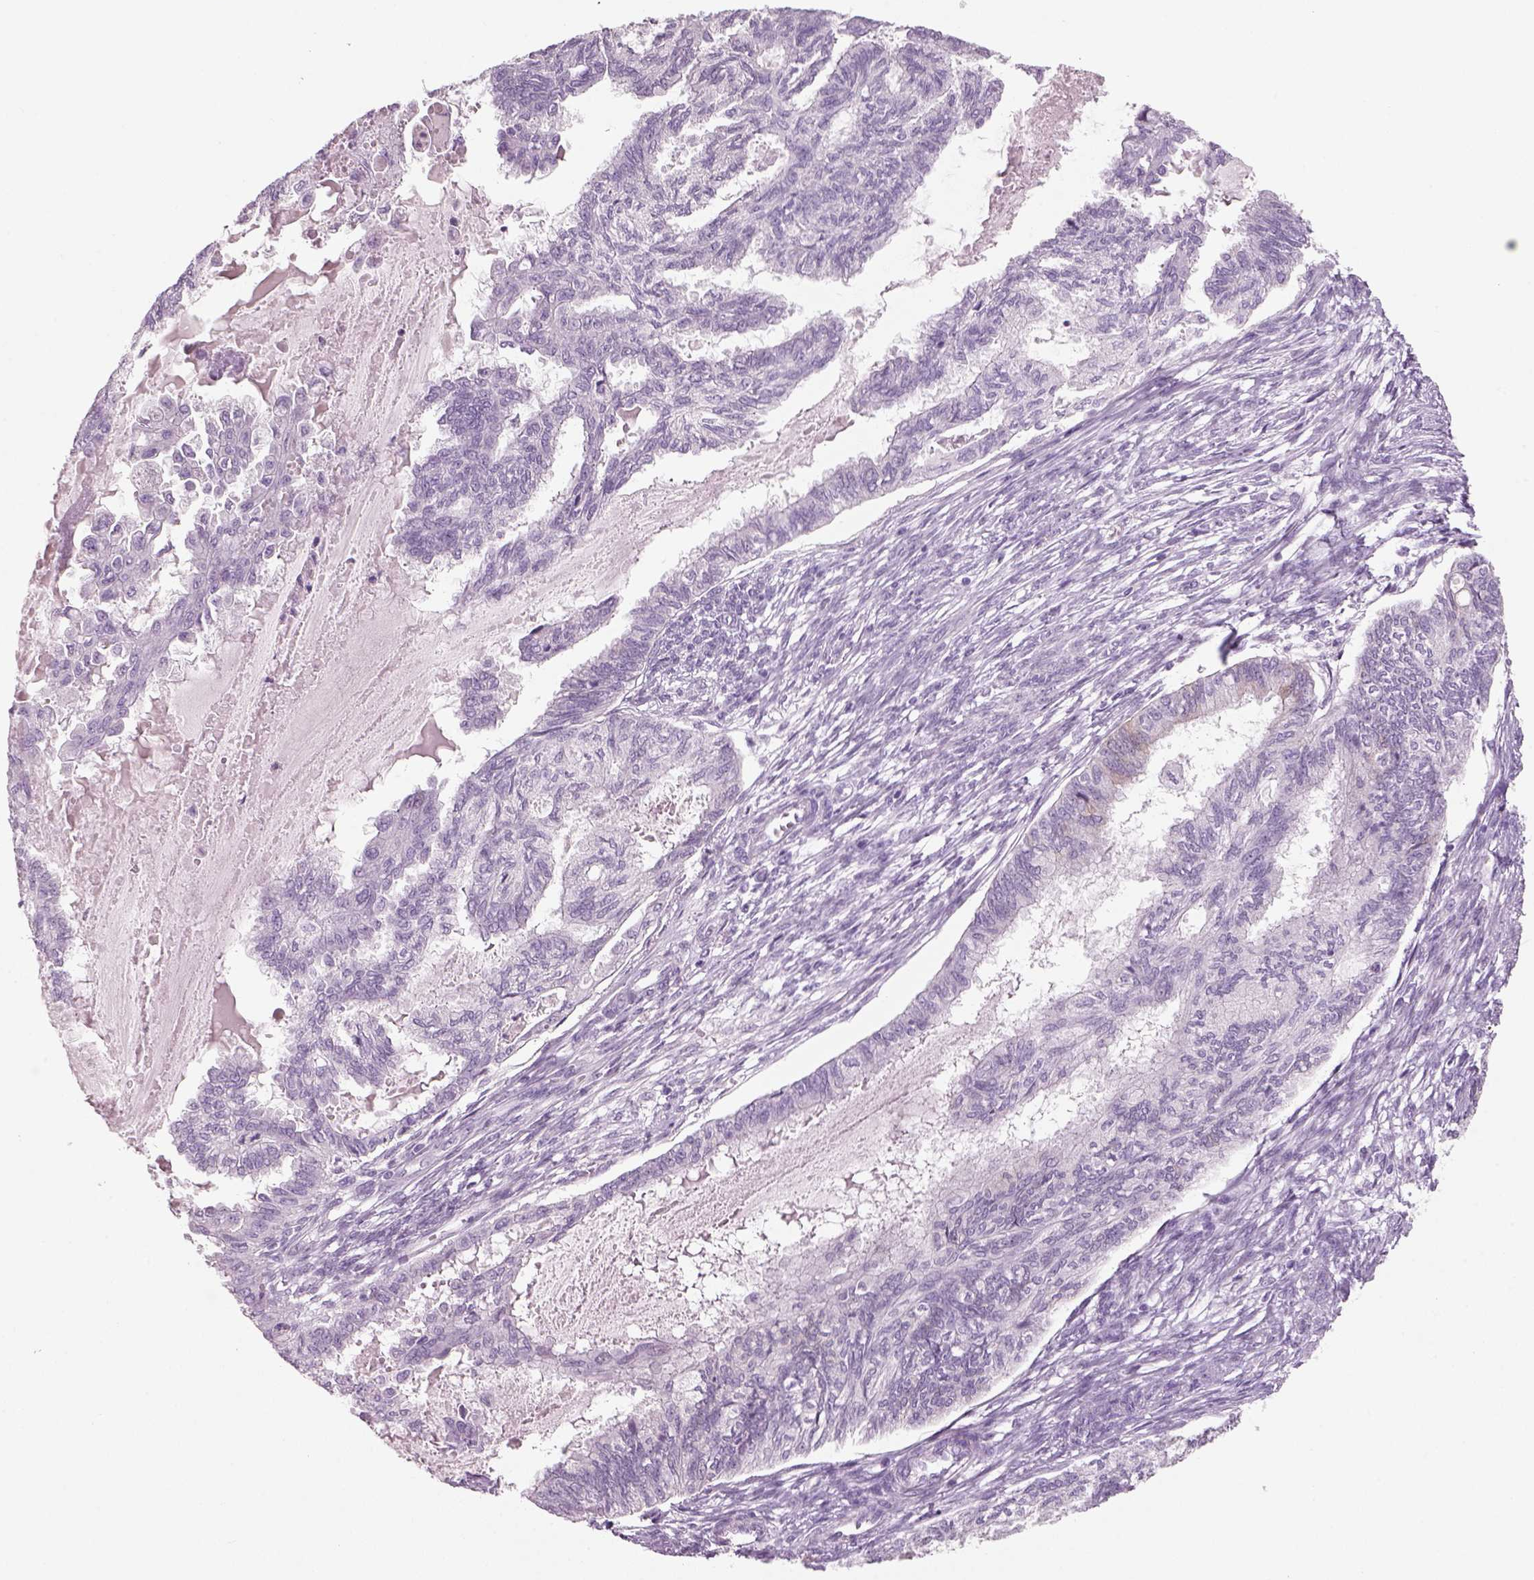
{"staining": {"intensity": "negative", "quantity": "none", "location": "none"}, "tissue": "endometrial cancer", "cell_type": "Tumor cells", "image_type": "cancer", "snomed": [{"axis": "morphology", "description": "Adenocarcinoma, NOS"}, {"axis": "topography", "description": "Endometrium"}], "caption": "Tumor cells are negative for brown protein staining in adenocarcinoma (endometrial).", "gene": "SLC6A2", "patient": {"sex": "female", "age": 86}}